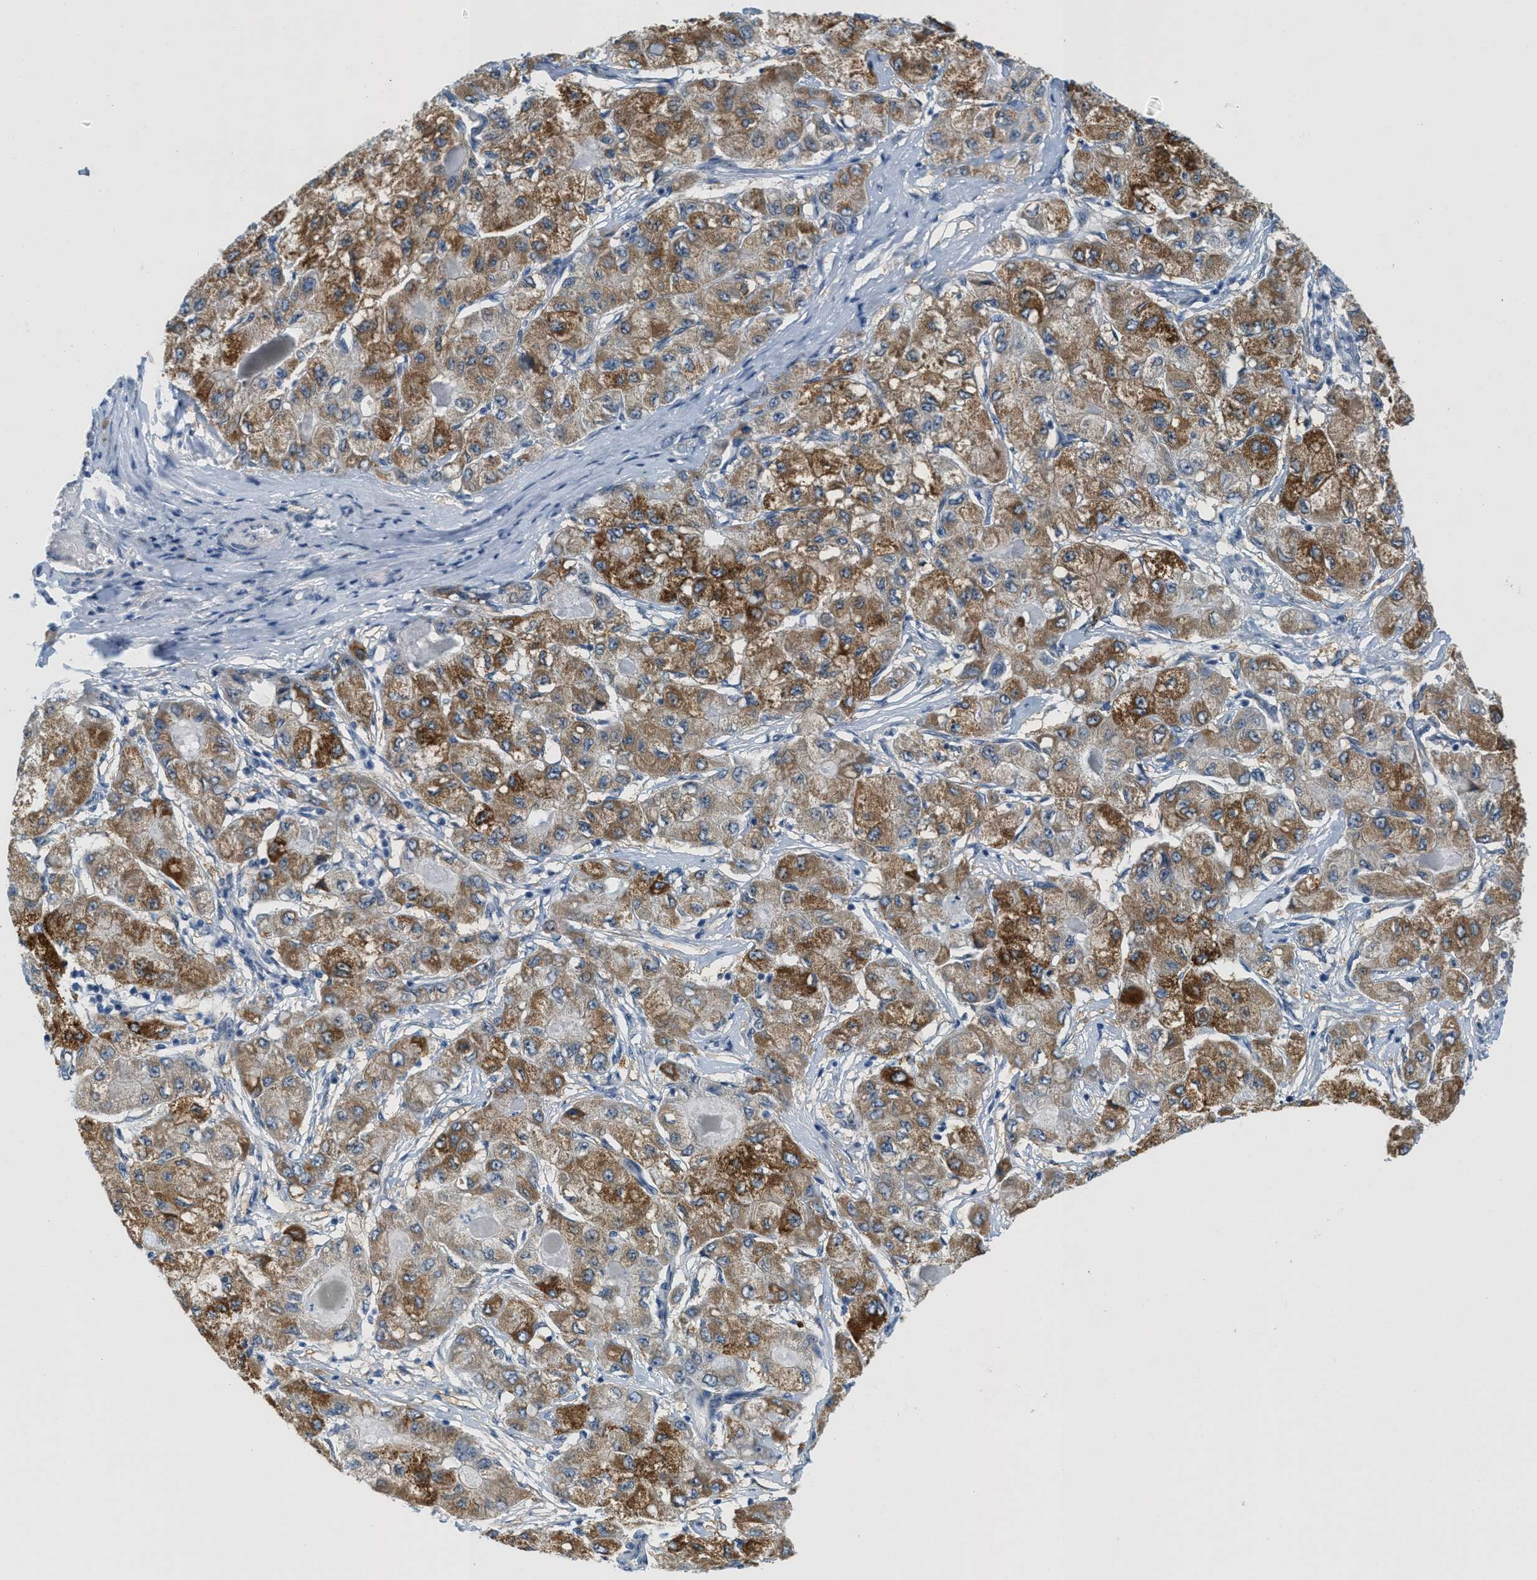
{"staining": {"intensity": "moderate", "quantity": ">75%", "location": "cytoplasmic/membranous"}, "tissue": "liver cancer", "cell_type": "Tumor cells", "image_type": "cancer", "snomed": [{"axis": "morphology", "description": "Carcinoma, Hepatocellular, NOS"}, {"axis": "topography", "description": "Liver"}], "caption": "Liver cancer was stained to show a protein in brown. There is medium levels of moderate cytoplasmic/membranous expression in approximately >75% of tumor cells.", "gene": "HS3ST2", "patient": {"sex": "male", "age": 80}}